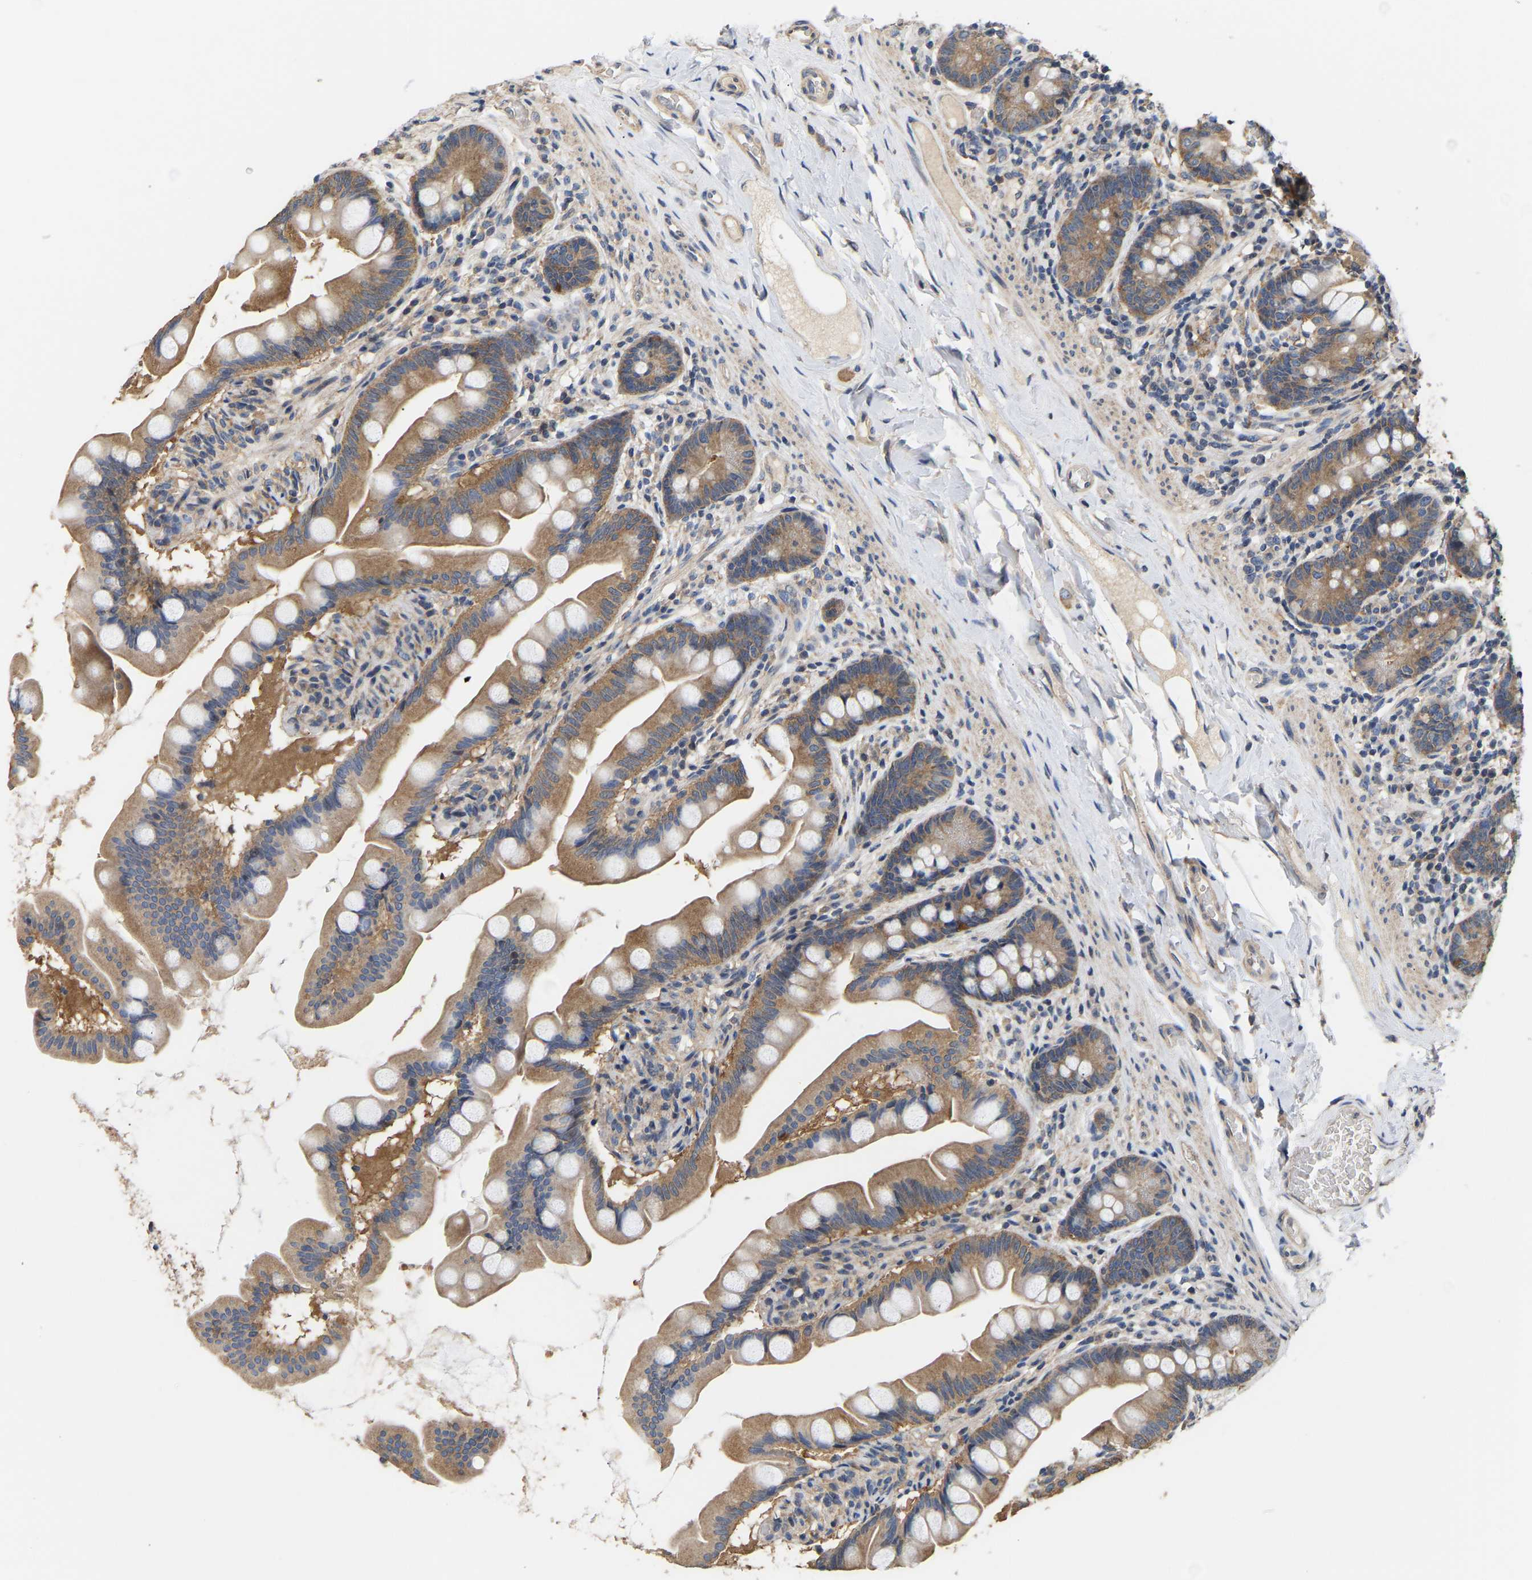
{"staining": {"intensity": "moderate", "quantity": ">75%", "location": "cytoplasmic/membranous"}, "tissue": "small intestine", "cell_type": "Glandular cells", "image_type": "normal", "snomed": [{"axis": "morphology", "description": "Normal tissue, NOS"}, {"axis": "topography", "description": "Small intestine"}], "caption": "Immunohistochemical staining of normal small intestine reveals moderate cytoplasmic/membranous protein positivity in about >75% of glandular cells. (Brightfield microscopy of DAB IHC at high magnification).", "gene": "AIMP2", "patient": {"sex": "female", "age": 56}}